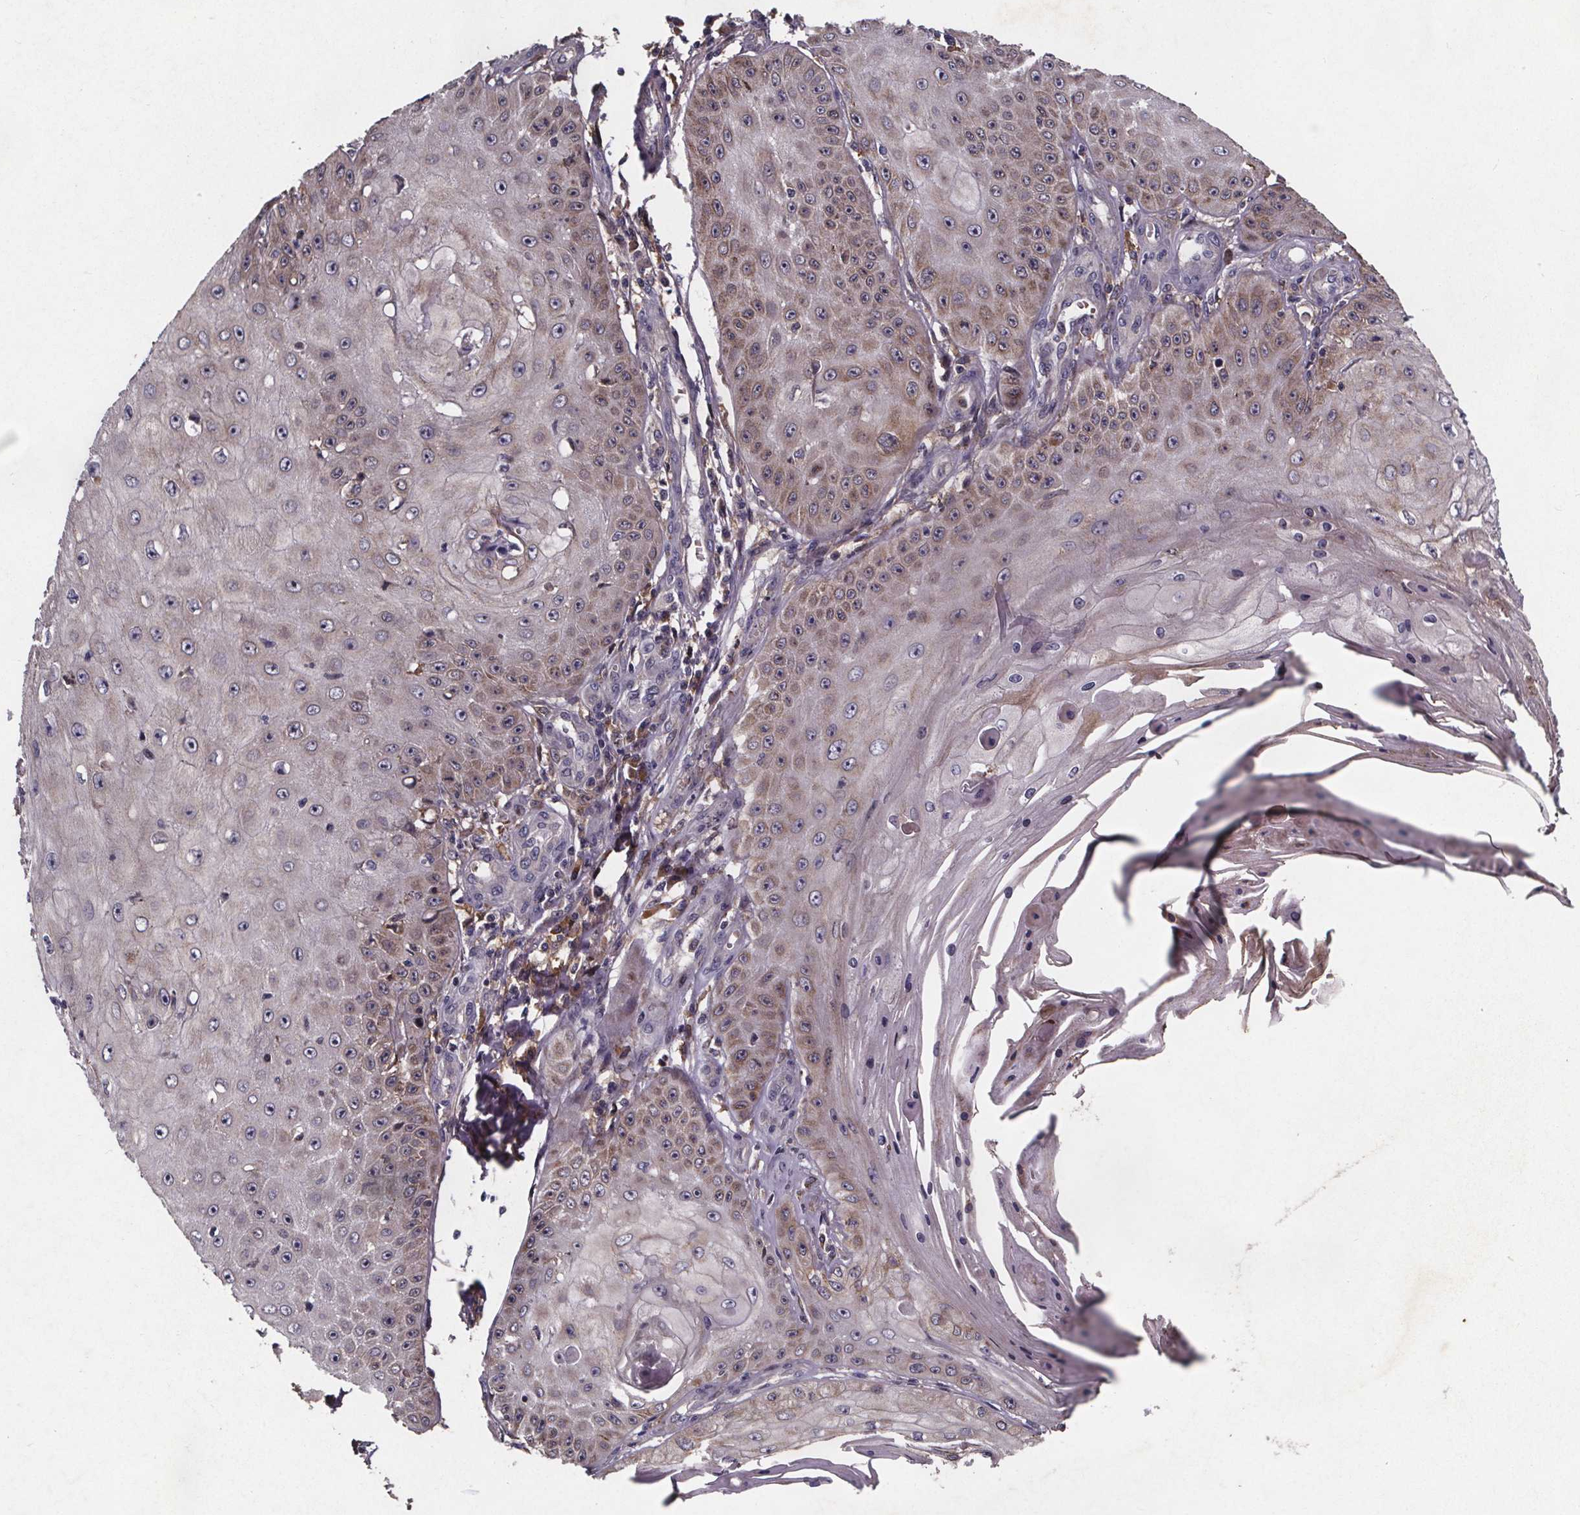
{"staining": {"intensity": "weak", "quantity": "25%-75%", "location": "cytoplasmic/membranous"}, "tissue": "skin cancer", "cell_type": "Tumor cells", "image_type": "cancer", "snomed": [{"axis": "morphology", "description": "Squamous cell carcinoma, NOS"}, {"axis": "topography", "description": "Skin"}], "caption": "Human skin cancer stained with a brown dye reveals weak cytoplasmic/membranous positive positivity in about 25%-75% of tumor cells.", "gene": "FASTKD3", "patient": {"sex": "male", "age": 70}}